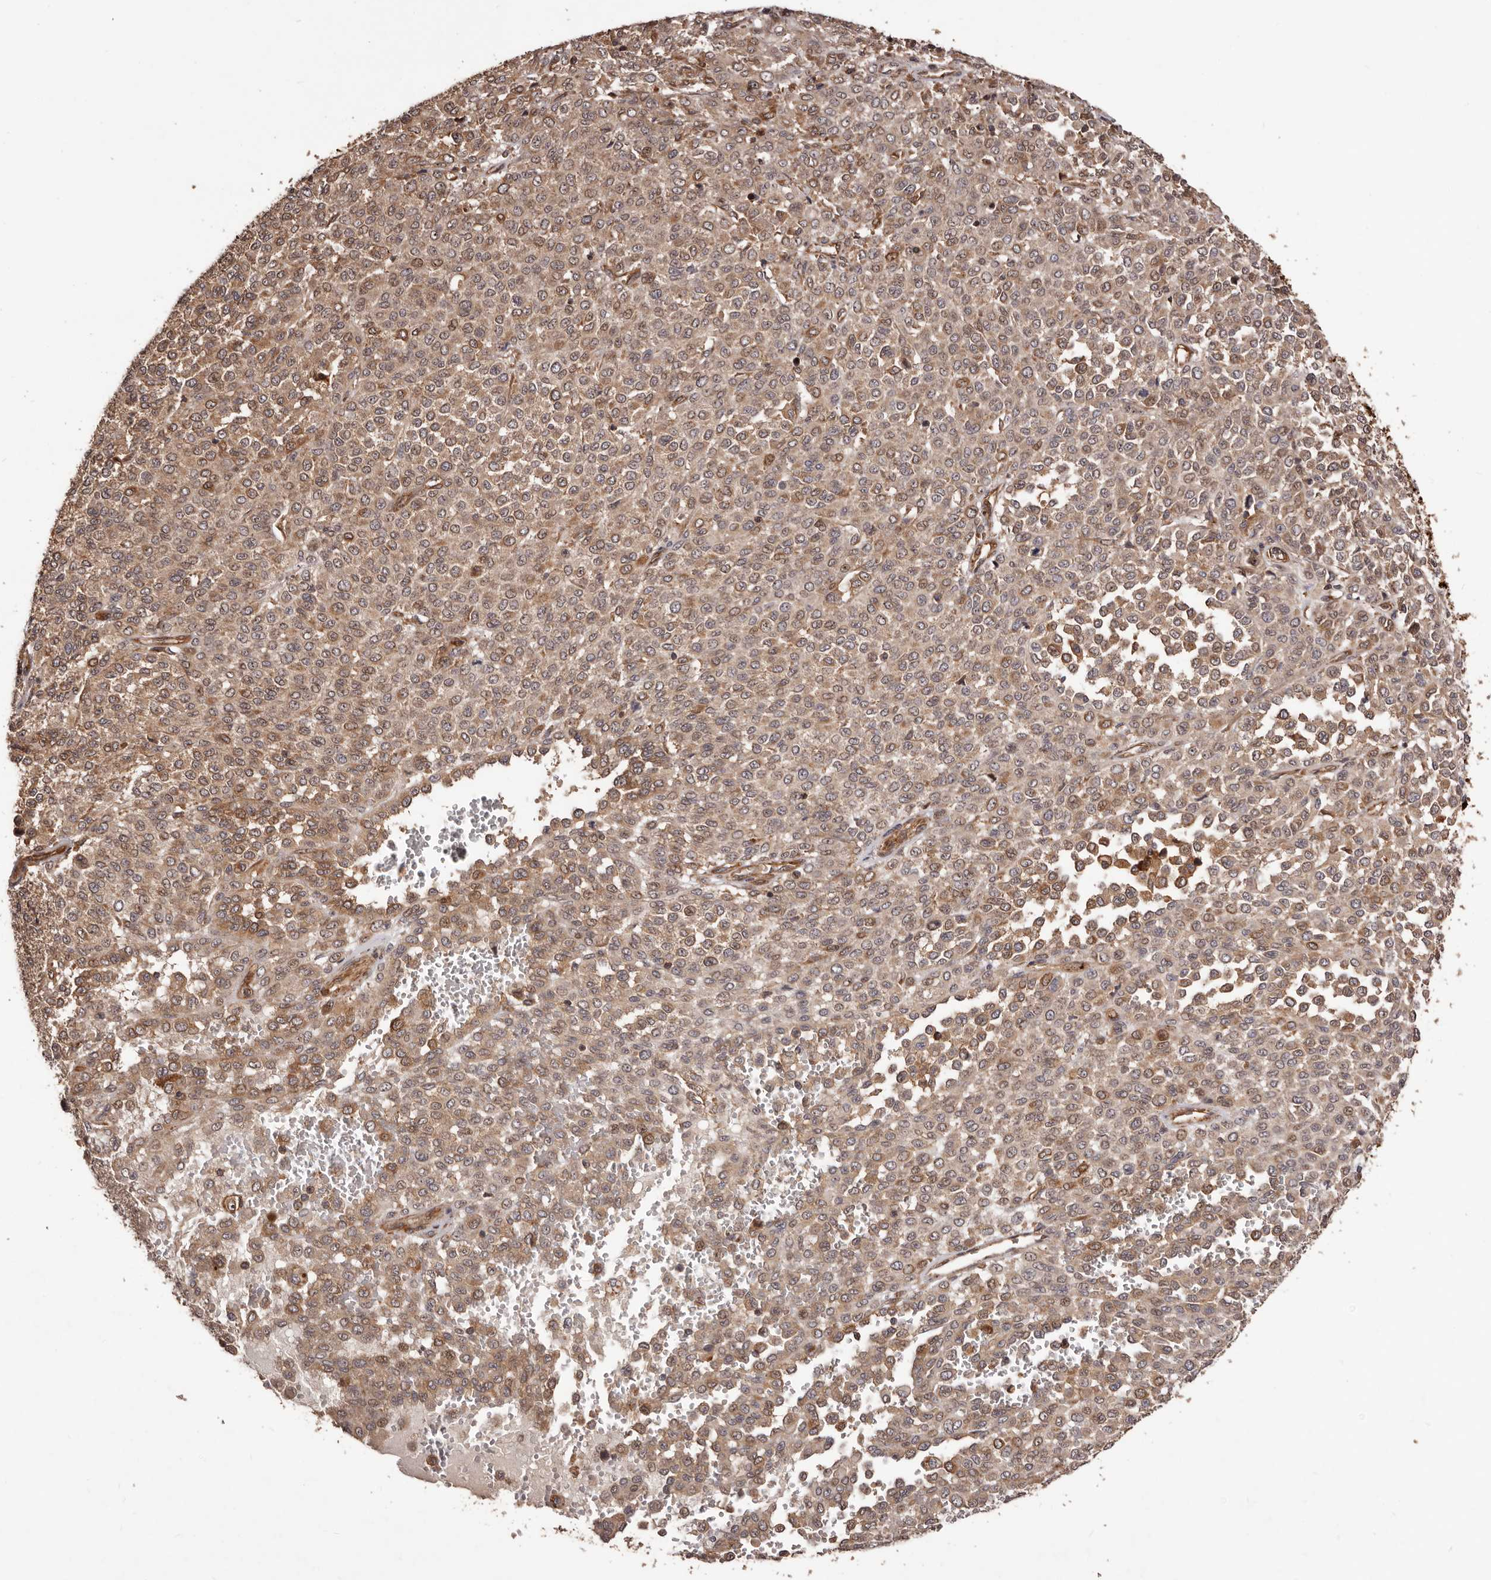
{"staining": {"intensity": "moderate", "quantity": ">75%", "location": "cytoplasmic/membranous"}, "tissue": "melanoma", "cell_type": "Tumor cells", "image_type": "cancer", "snomed": [{"axis": "morphology", "description": "Malignant melanoma, Metastatic site"}, {"axis": "topography", "description": "Pancreas"}], "caption": "Malignant melanoma (metastatic site) was stained to show a protein in brown. There is medium levels of moderate cytoplasmic/membranous positivity in about >75% of tumor cells.", "gene": "GTPBP1", "patient": {"sex": "female", "age": 30}}